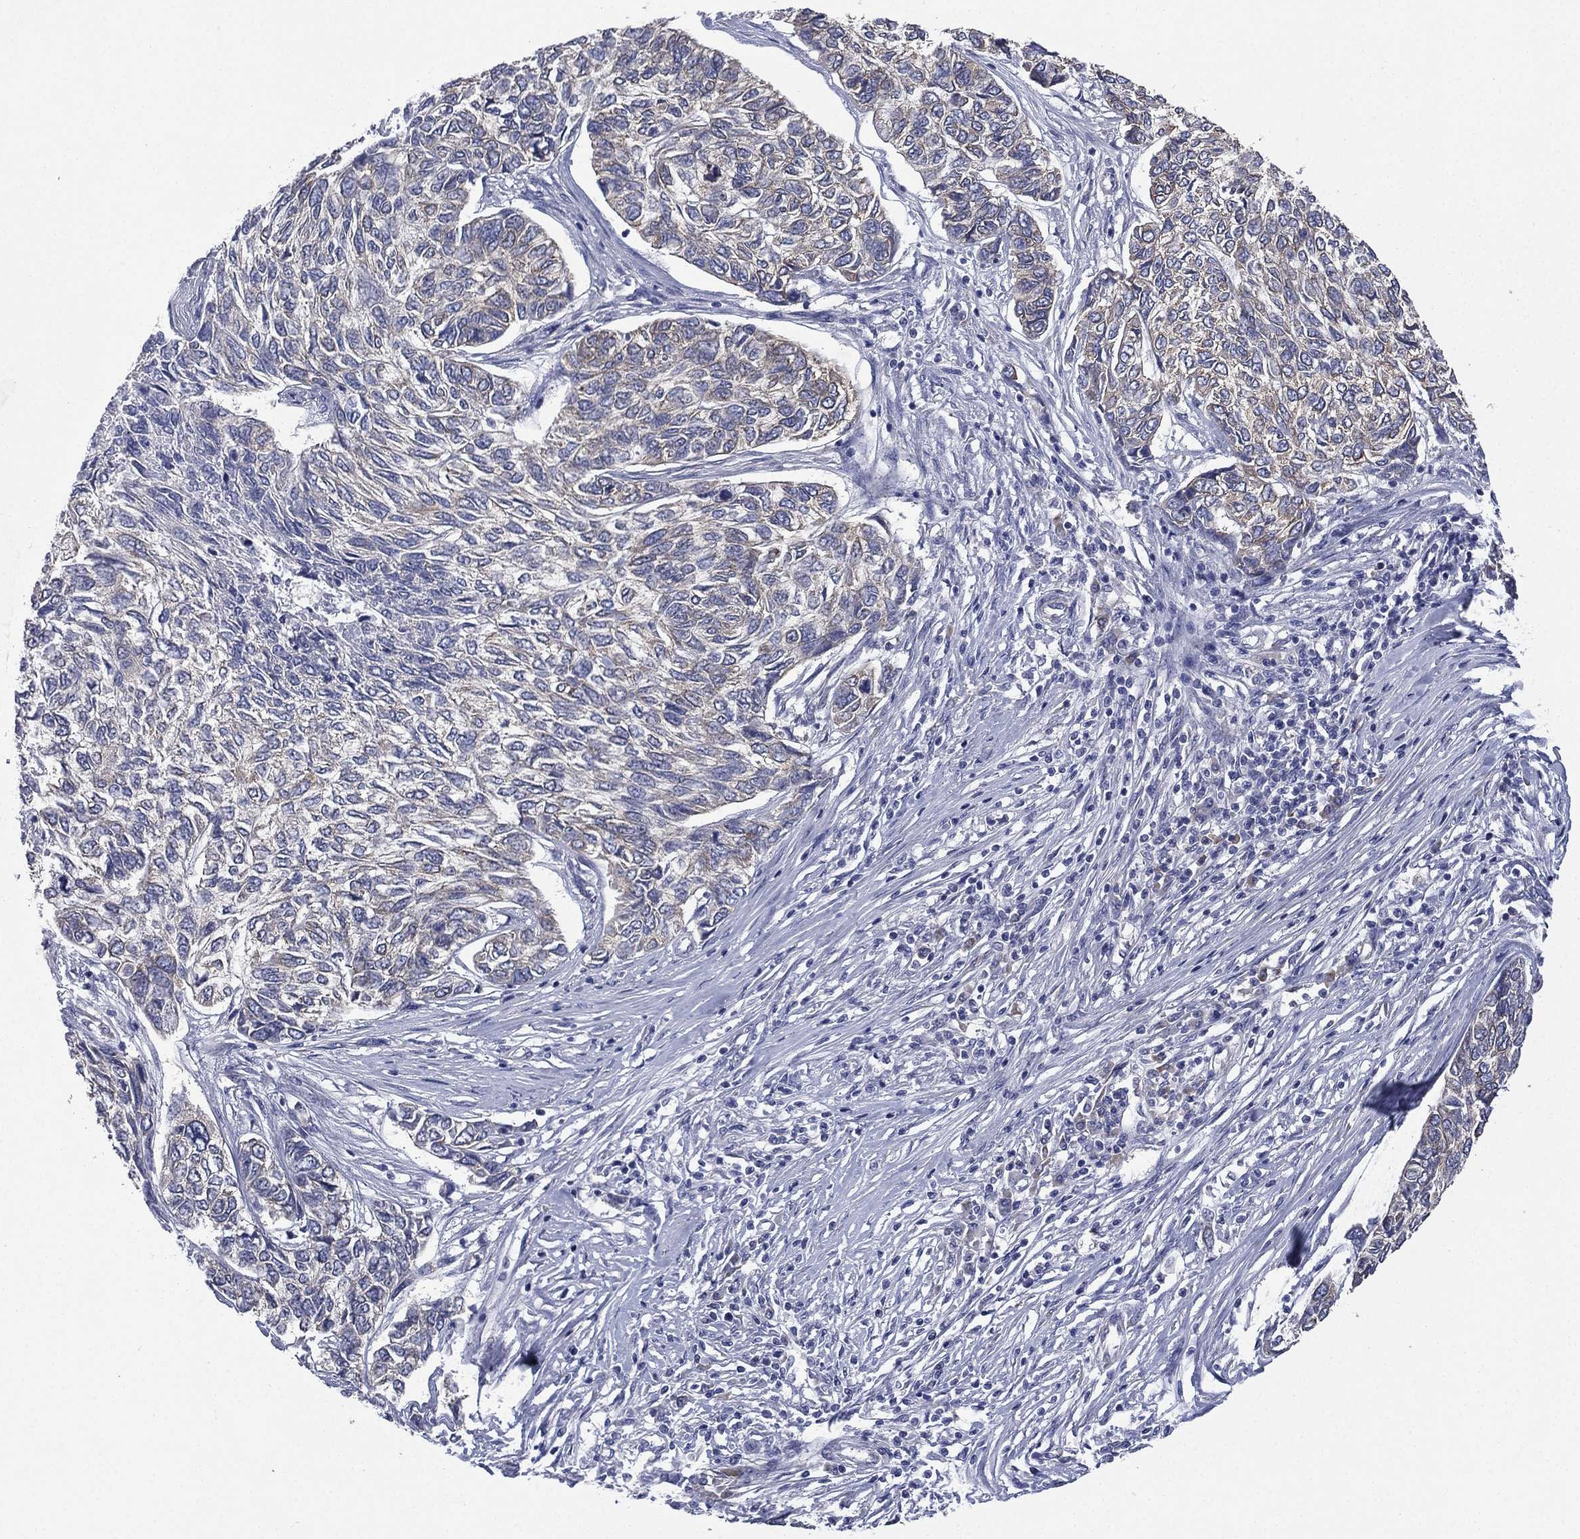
{"staining": {"intensity": "negative", "quantity": "none", "location": "none"}, "tissue": "skin cancer", "cell_type": "Tumor cells", "image_type": "cancer", "snomed": [{"axis": "morphology", "description": "Basal cell carcinoma"}, {"axis": "topography", "description": "Skin"}], "caption": "An IHC micrograph of skin basal cell carcinoma is shown. There is no staining in tumor cells of skin basal cell carcinoma. (DAB (3,3'-diaminobenzidine) IHC, high magnification).", "gene": "FARSA", "patient": {"sex": "female", "age": 65}}